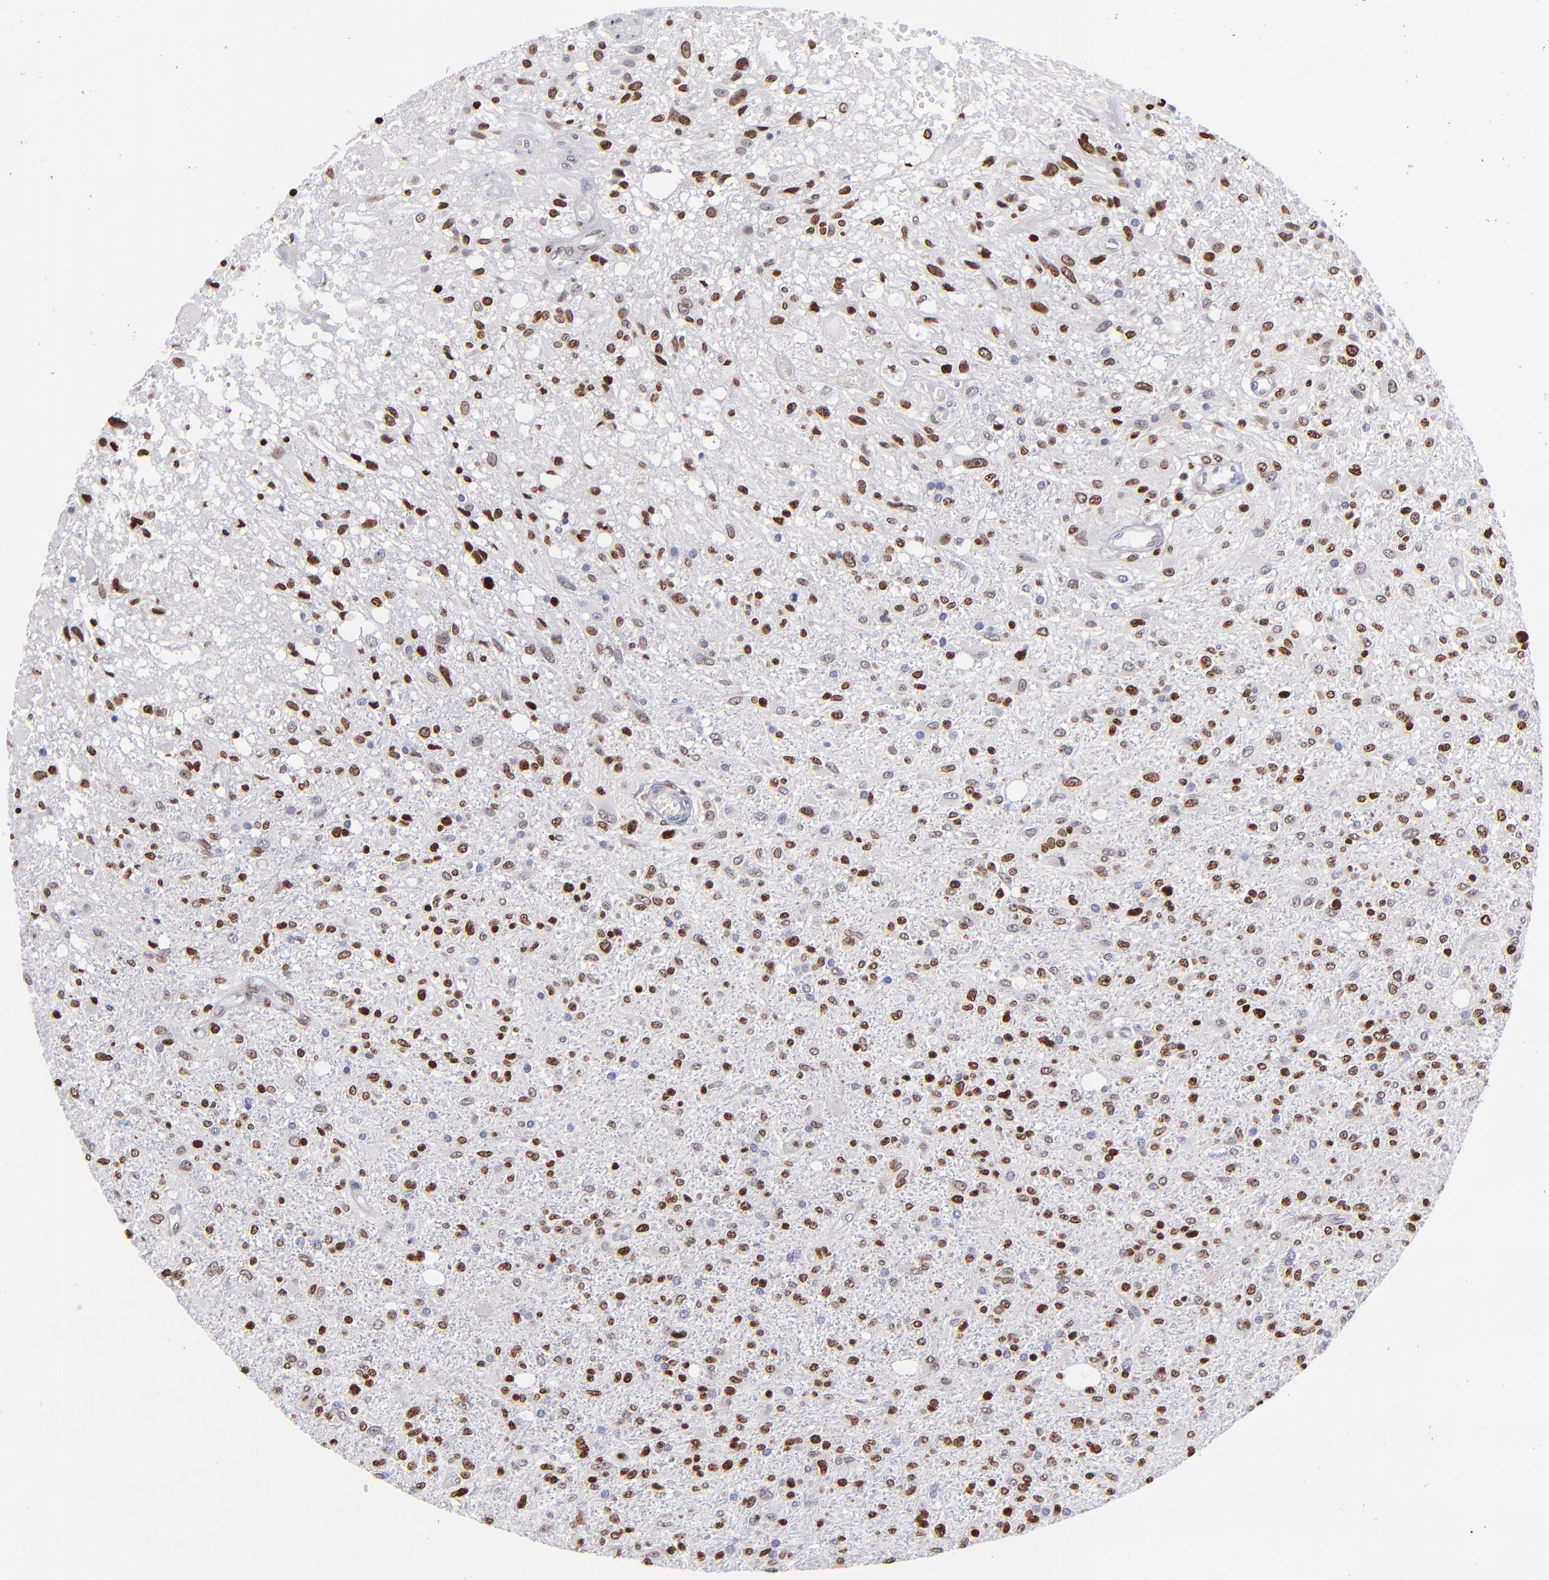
{"staining": {"intensity": "moderate", "quantity": ">75%", "location": "nuclear"}, "tissue": "glioma", "cell_type": "Tumor cells", "image_type": "cancer", "snomed": [{"axis": "morphology", "description": "Glioma, malignant, High grade"}, {"axis": "topography", "description": "Cerebral cortex"}], "caption": "An IHC image of tumor tissue is shown. Protein staining in brown labels moderate nuclear positivity in glioma within tumor cells. The protein is shown in brown color, while the nuclei are stained blue.", "gene": "CDKL5", "patient": {"sex": "male", "age": 76}}